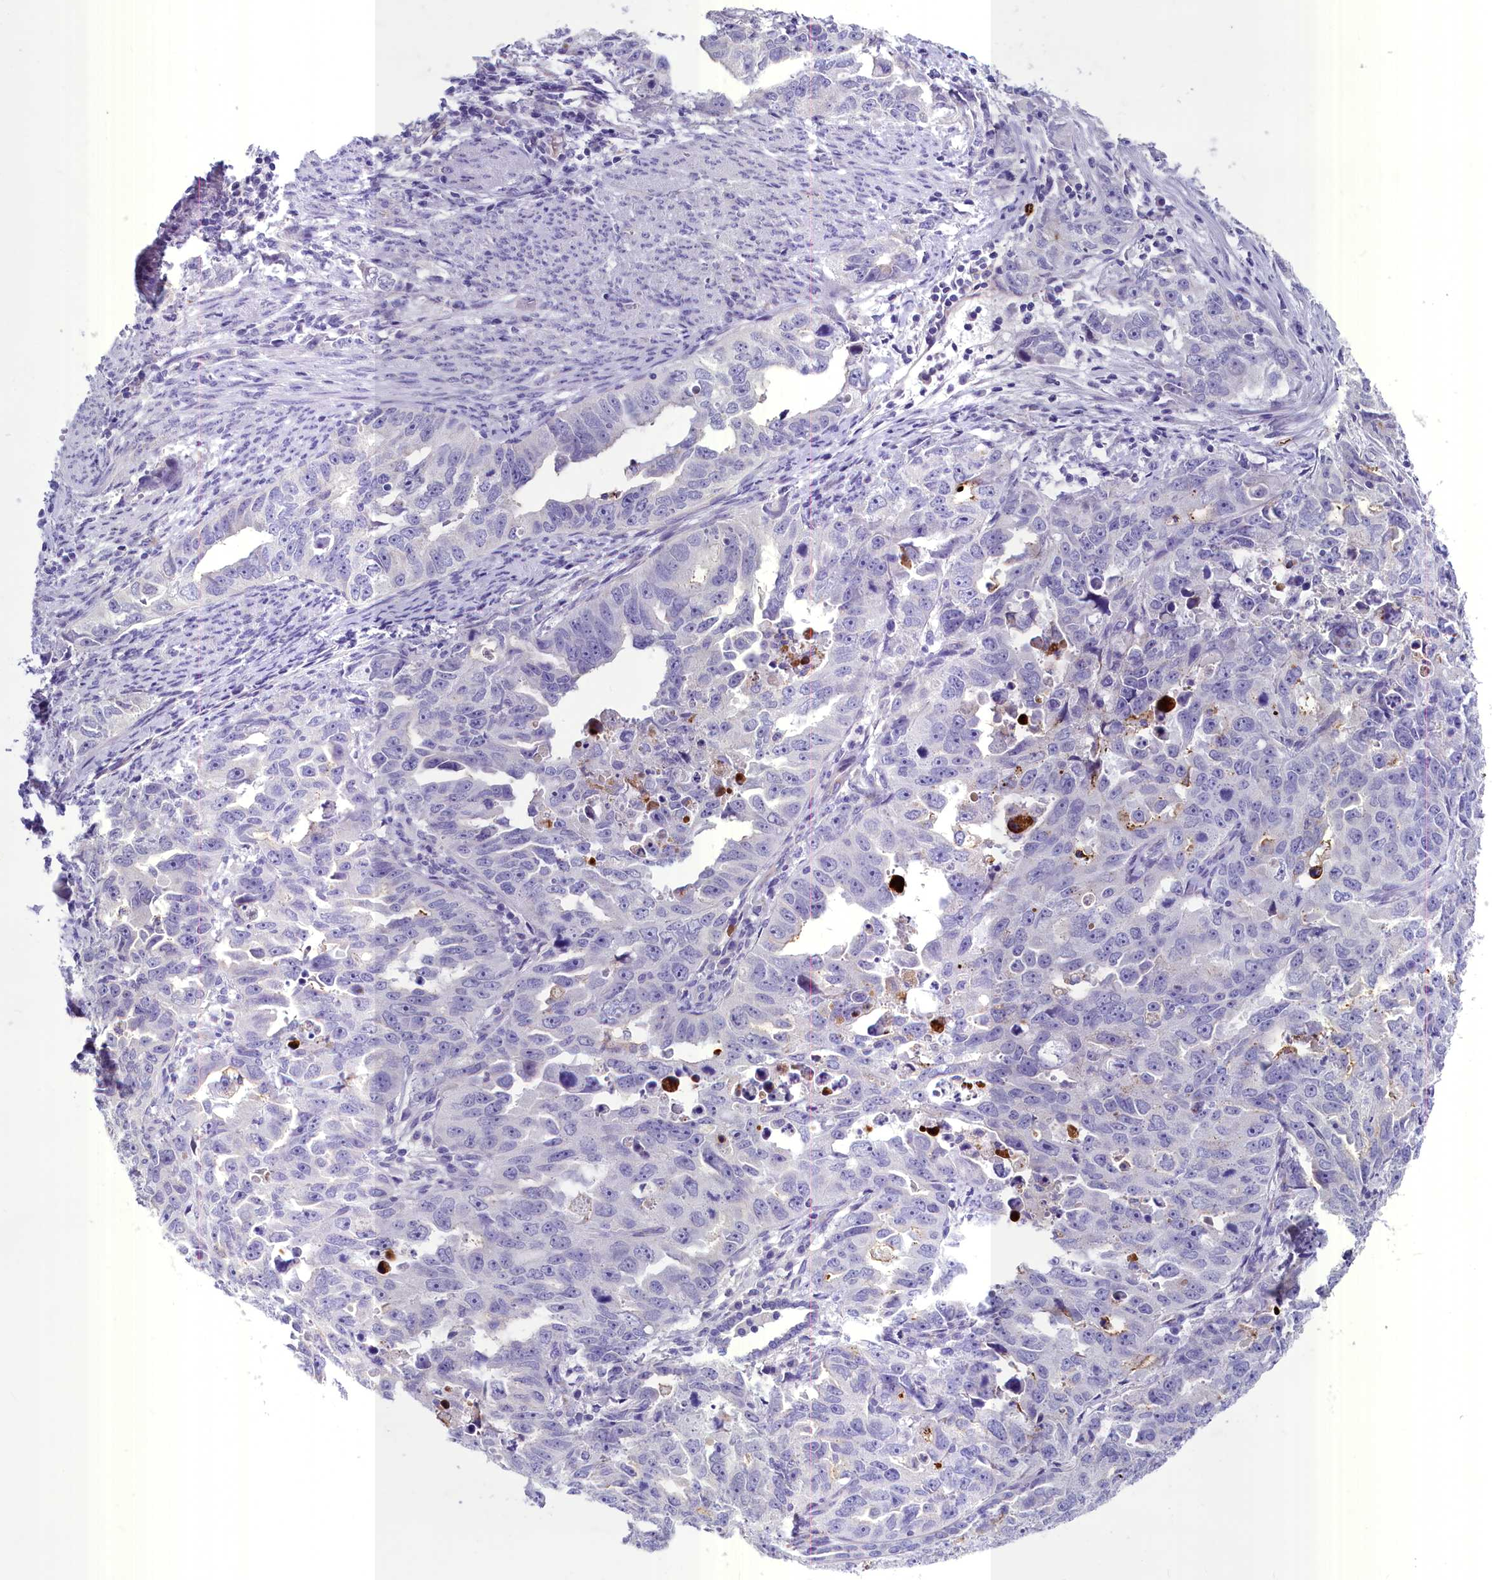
{"staining": {"intensity": "negative", "quantity": "none", "location": "none"}, "tissue": "endometrial cancer", "cell_type": "Tumor cells", "image_type": "cancer", "snomed": [{"axis": "morphology", "description": "Adenocarcinoma, NOS"}, {"axis": "topography", "description": "Endometrium"}], "caption": "Protein analysis of endometrial cancer demonstrates no significant expression in tumor cells.", "gene": "INSC", "patient": {"sex": "female", "age": 65}}